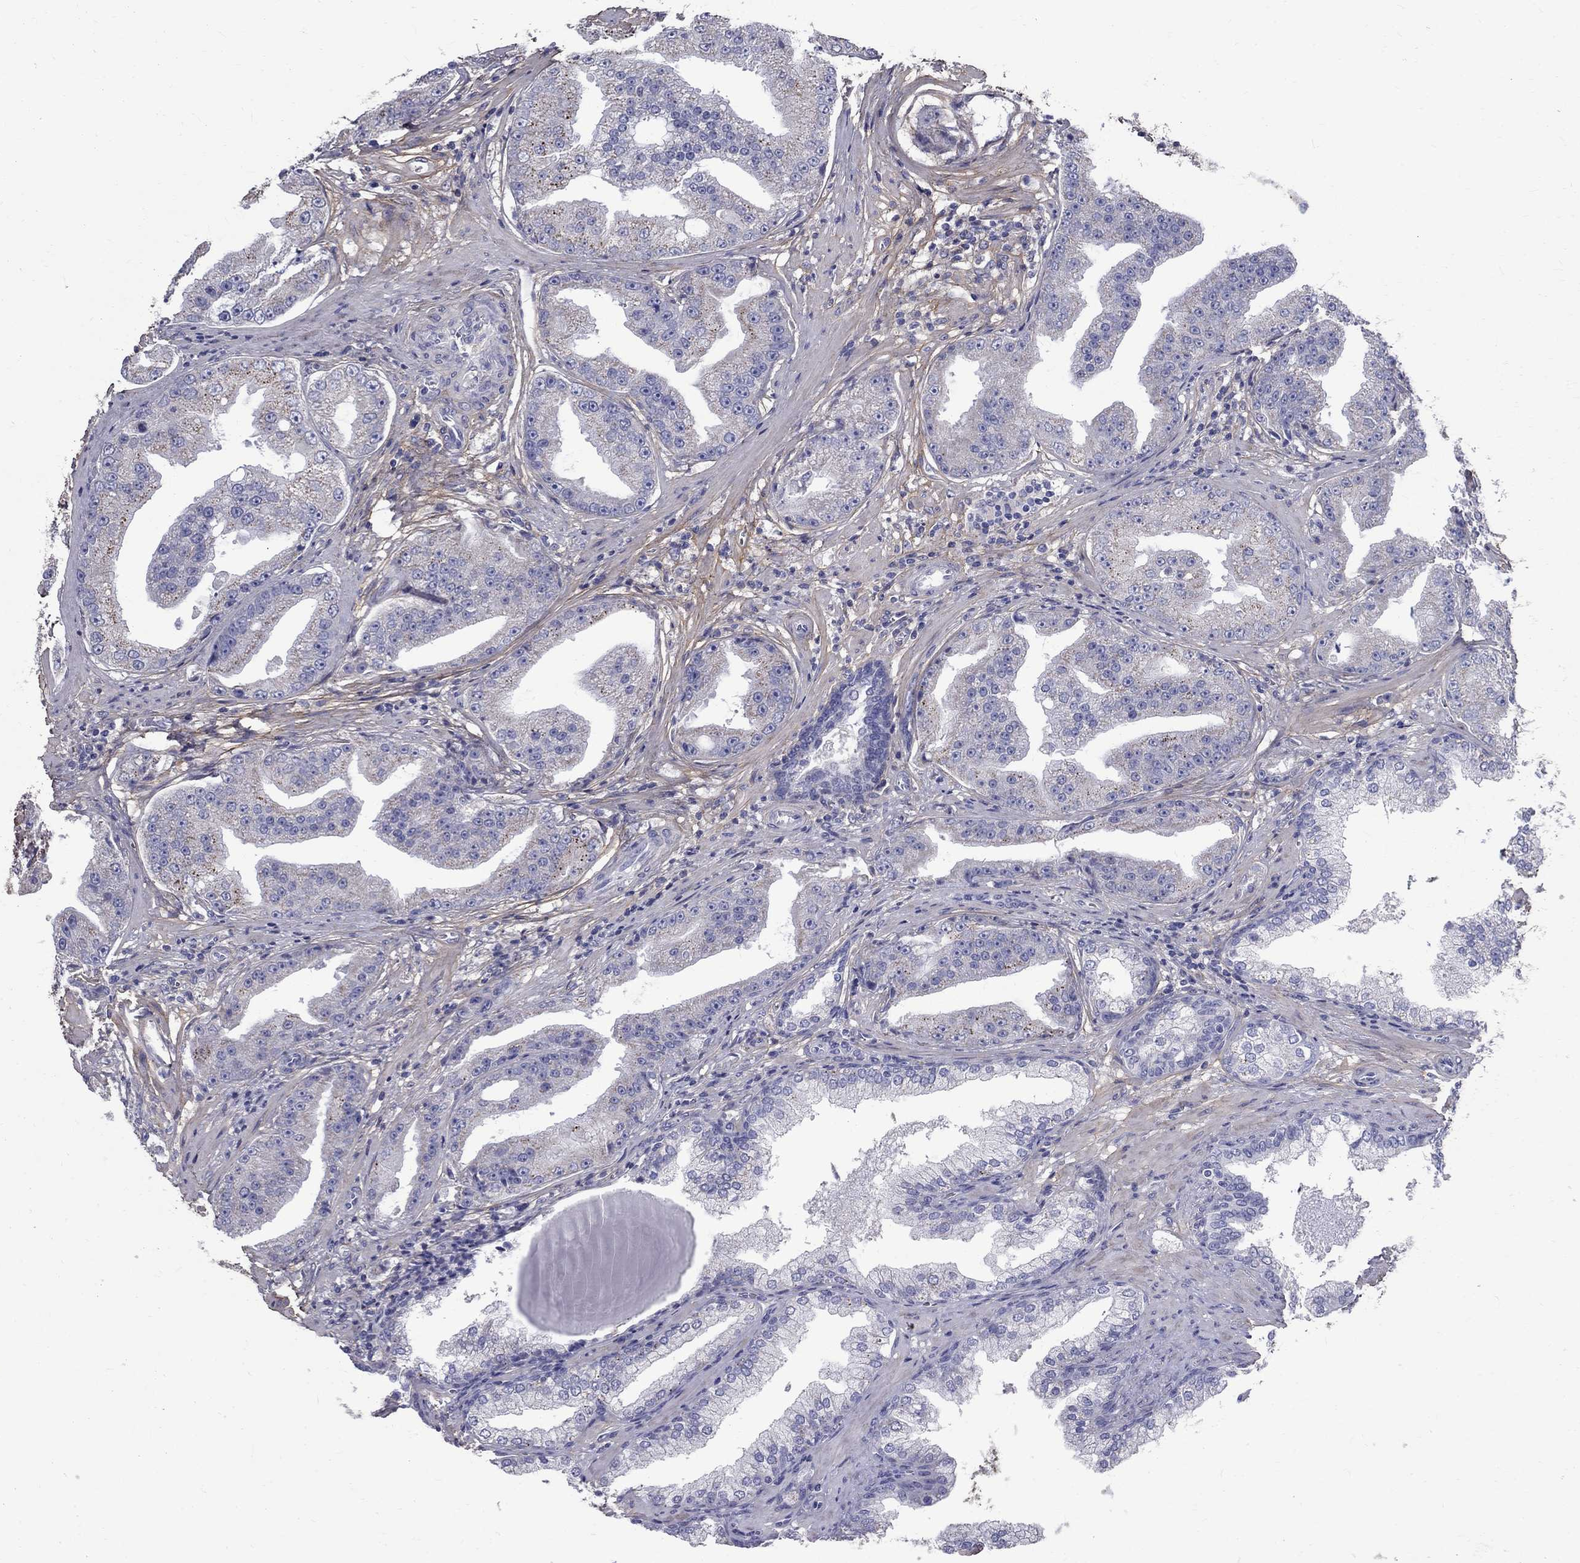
{"staining": {"intensity": "moderate", "quantity": "<25%", "location": "cytoplasmic/membranous"}, "tissue": "prostate cancer", "cell_type": "Tumor cells", "image_type": "cancer", "snomed": [{"axis": "morphology", "description": "Adenocarcinoma, Low grade"}, {"axis": "topography", "description": "Prostate"}], "caption": "There is low levels of moderate cytoplasmic/membranous expression in tumor cells of prostate cancer, as demonstrated by immunohistochemical staining (brown color).", "gene": "ANXA10", "patient": {"sex": "male", "age": 62}}